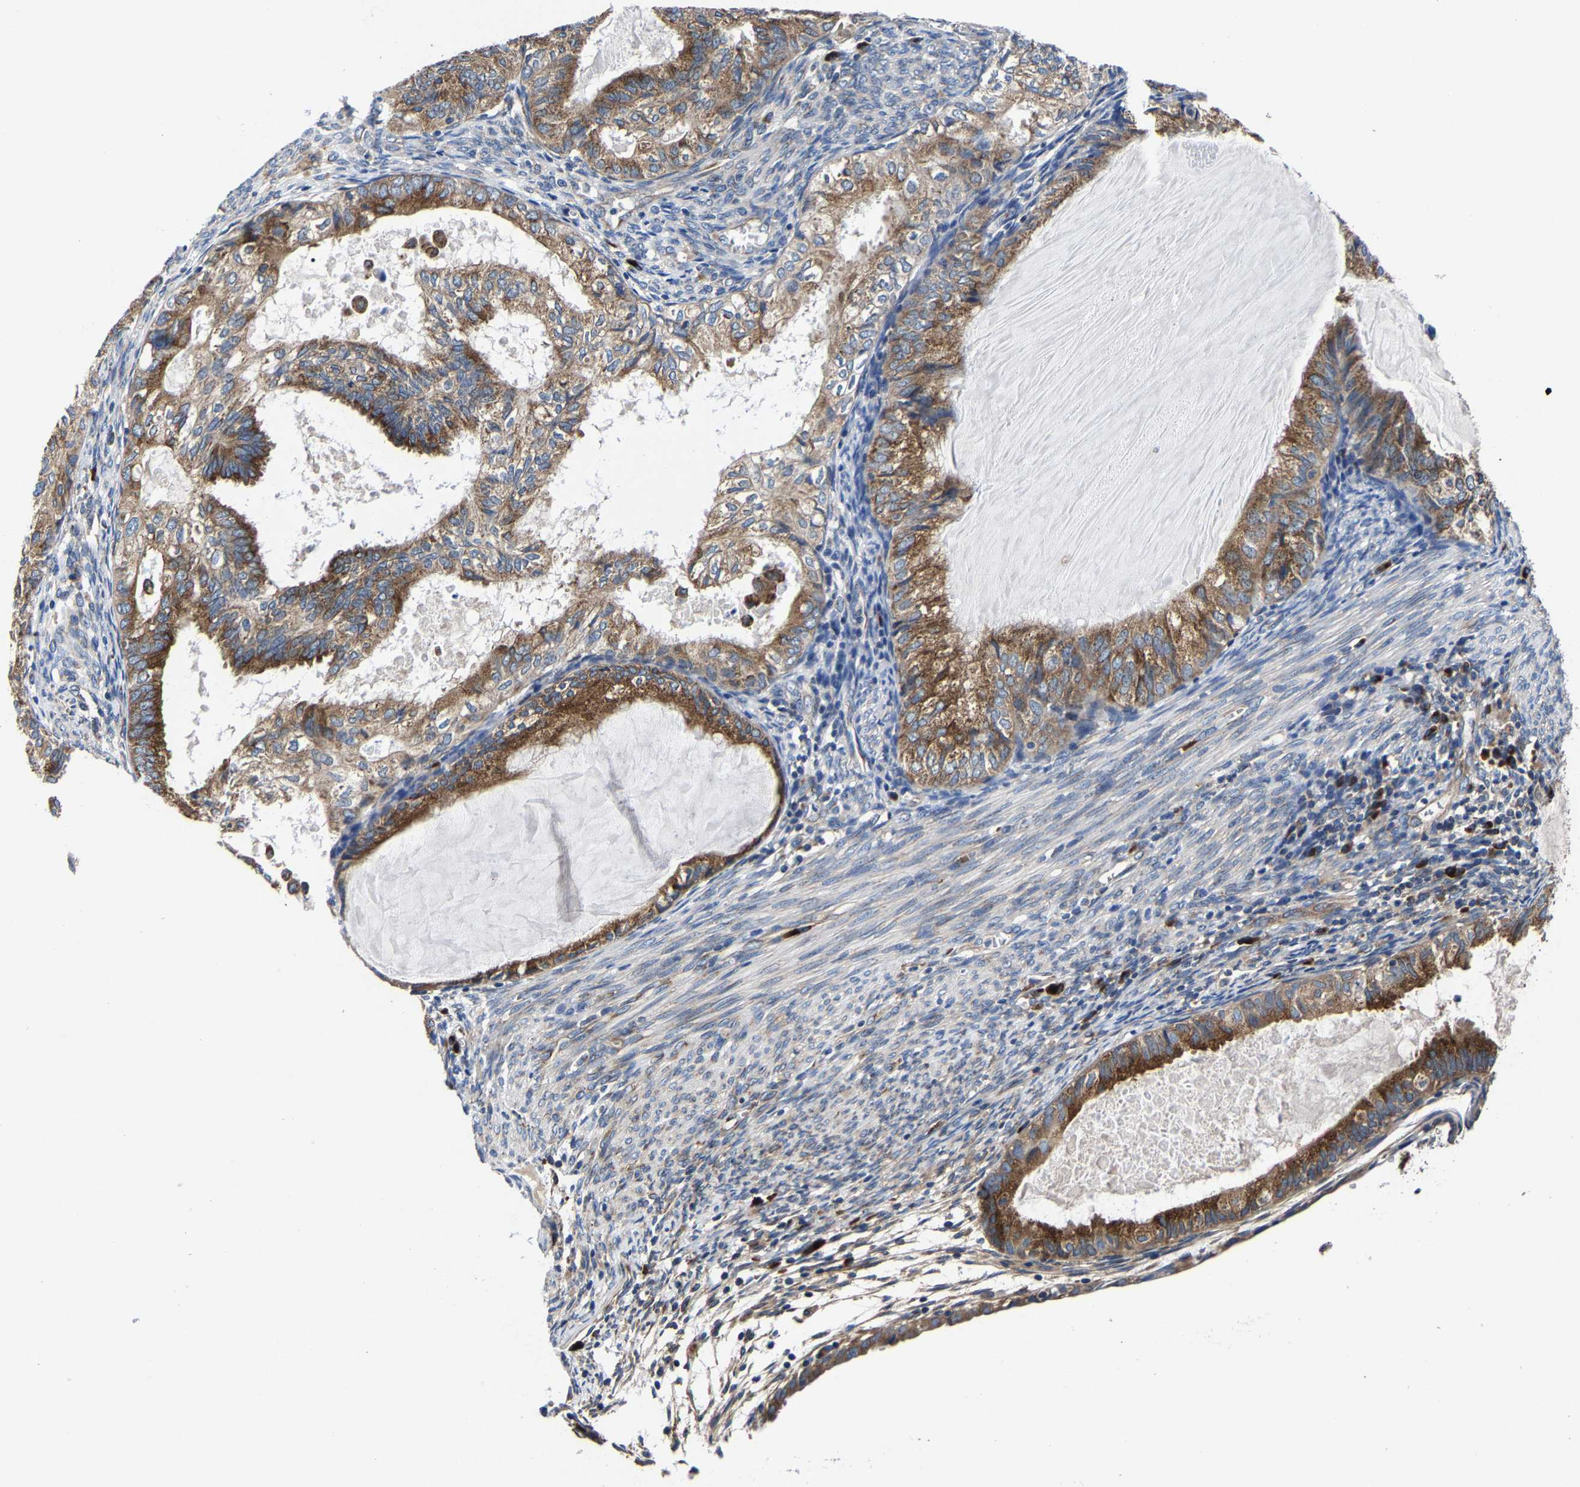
{"staining": {"intensity": "moderate", "quantity": ">75%", "location": "cytoplasmic/membranous"}, "tissue": "cervical cancer", "cell_type": "Tumor cells", "image_type": "cancer", "snomed": [{"axis": "morphology", "description": "Normal tissue, NOS"}, {"axis": "morphology", "description": "Adenocarcinoma, NOS"}, {"axis": "topography", "description": "Cervix"}, {"axis": "topography", "description": "Endometrium"}], "caption": "Cervical cancer tissue exhibits moderate cytoplasmic/membranous positivity in about >75% of tumor cells, visualized by immunohistochemistry.", "gene": "EBAG9", "patient": {"sex": "female", "age": 86}}